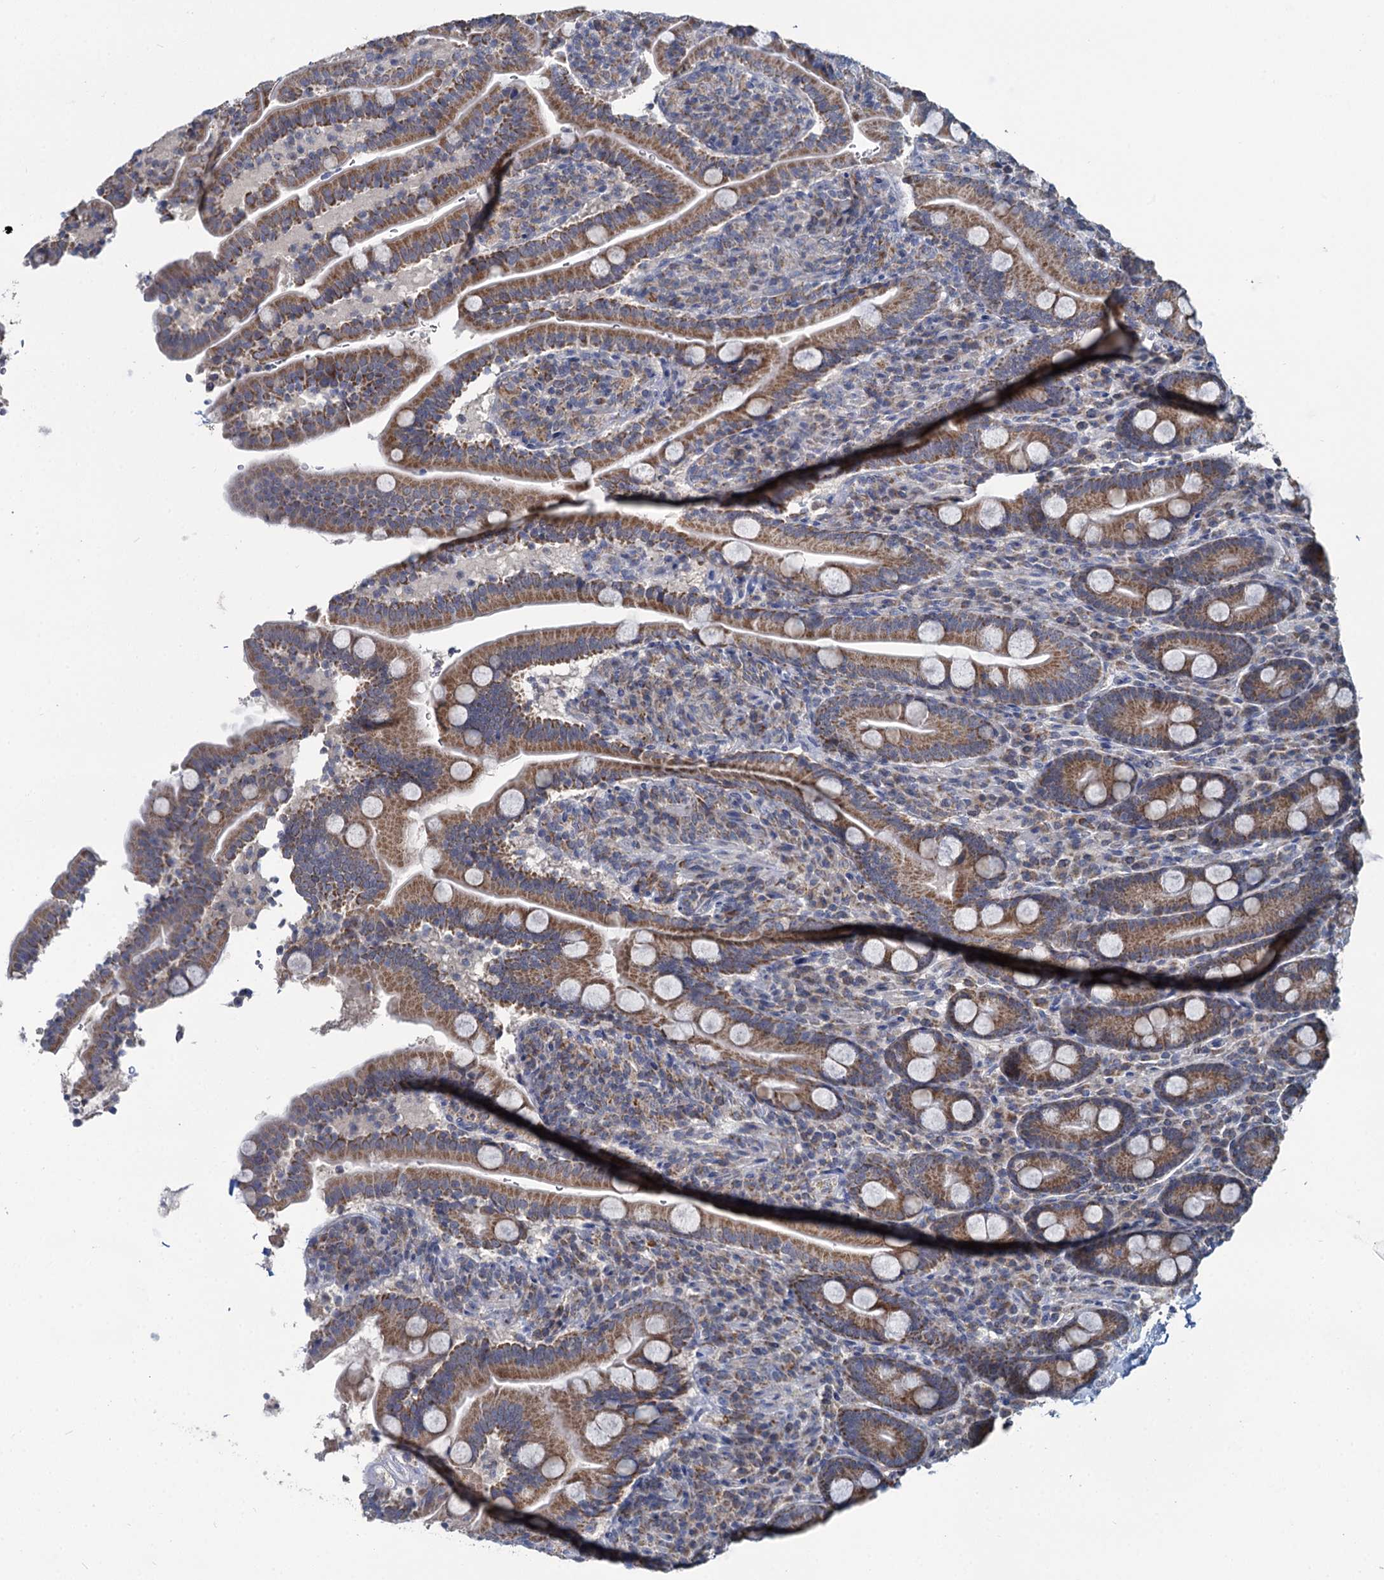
{"staining": {"intensity": "moderate", "quantity": ">75%", "location": "cytoplasmic/membranous"}, "tissue": "duodenum", "cell_type": "Glandular cells", "image_type": "normal", "snomed": [{"axis": "morphology", "description": "Normal tissue, NOS"}, {"axis": "topography", "description": "Duodenum"}], "caption": "The immunohistochemical stain labels moderate cytoplasmic/membranous staining in glandular cells of unremarkable duodenum. (Brightfield microscopy of DAB IHC at high magnification).", "gene": "METTL4", "patient": {"sex": "male", "age": 35}}